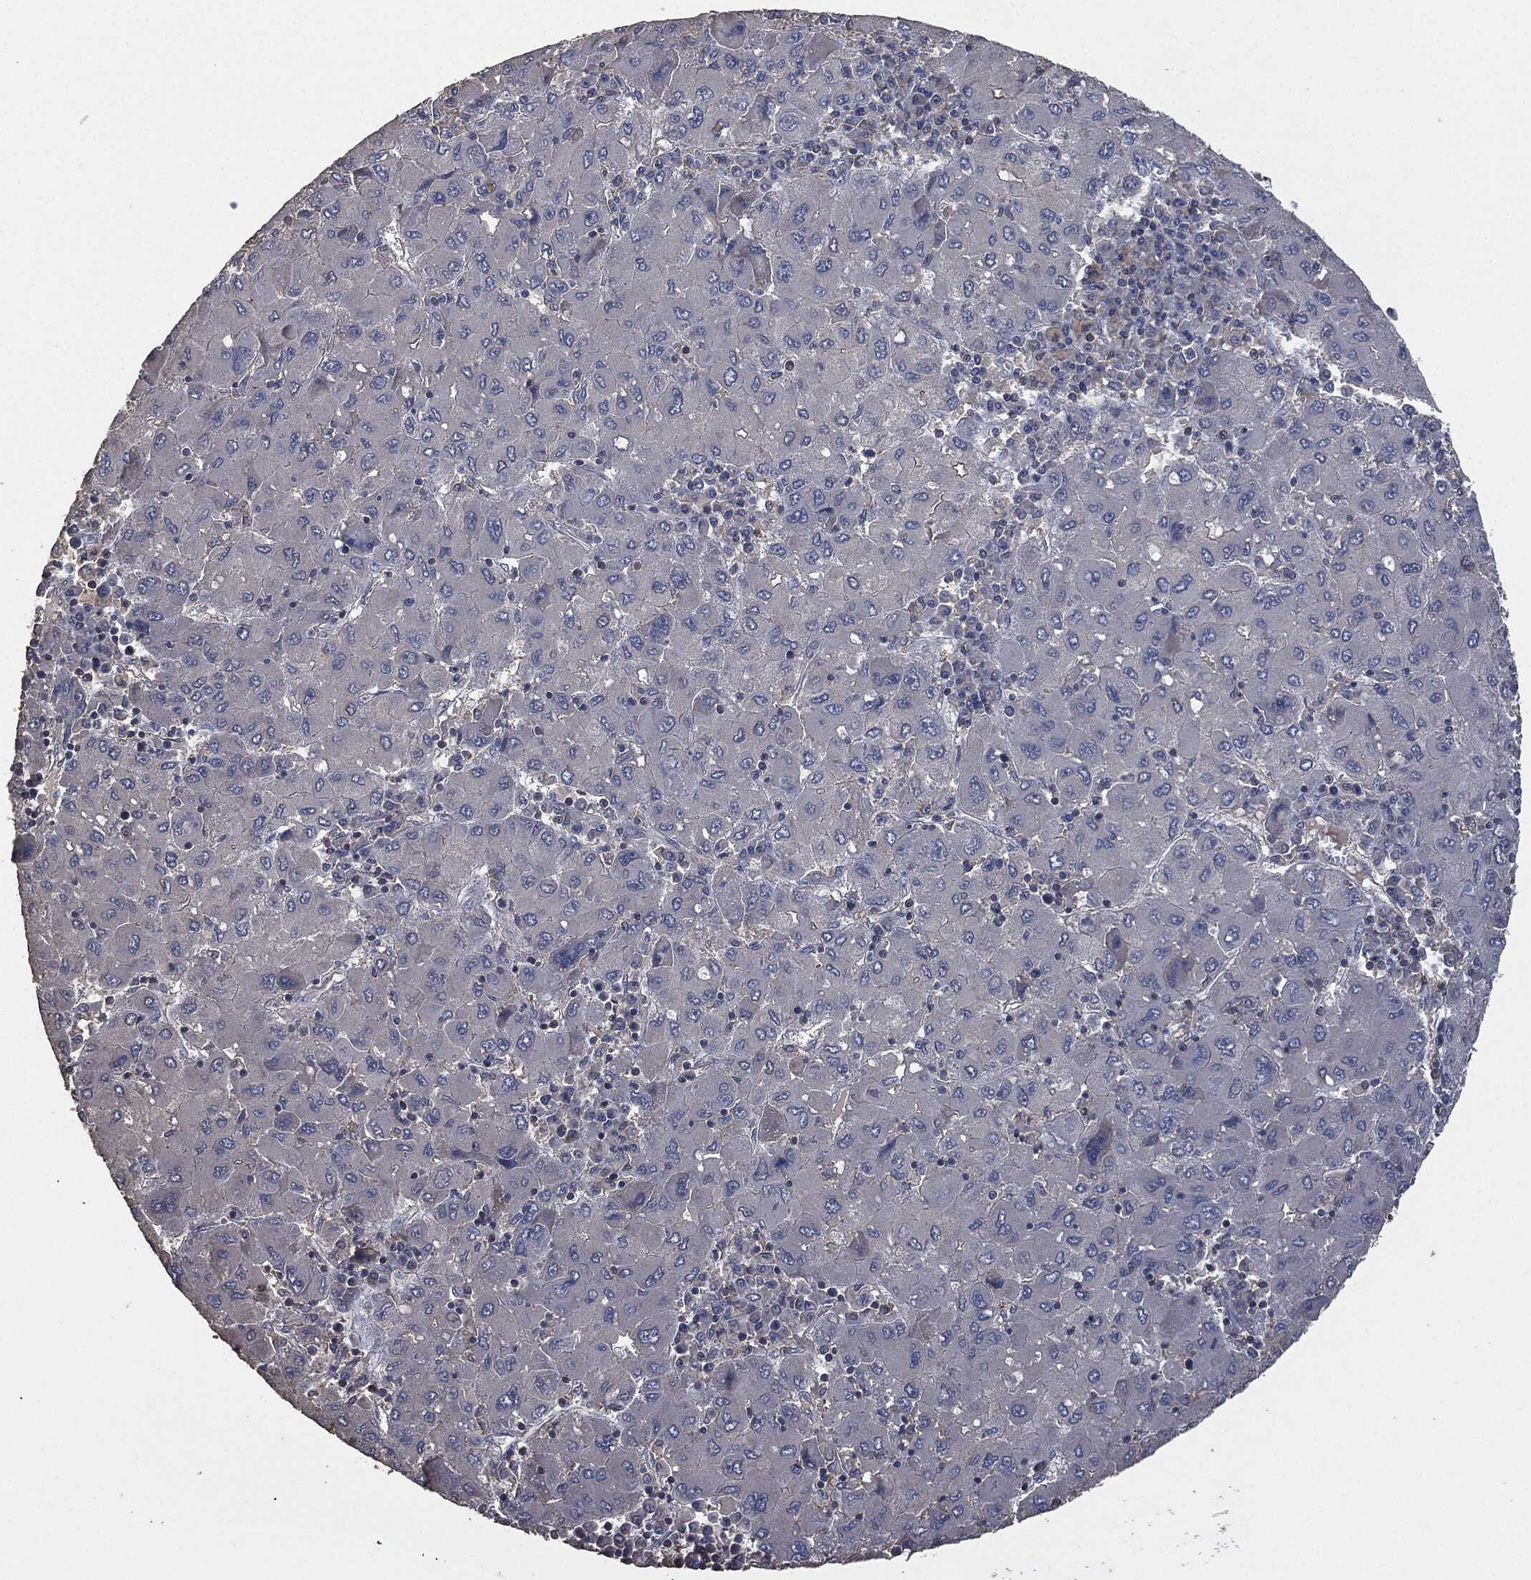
{"staining": {"intensity": "negative", "quantity": "none", "location": "none"}, "tissue": "liver cancer", "cell_type": "Tumor cells", "image_type": "cancer", "snomed": [{"axis": "morphology", "description": "Carcinoma, Hepatocellular, NOS"}, {"axis": "topography", "description": "Liver"}], "caption": "Immunohistochemistry histopathology image of liver cancer (hepatocellular carcinoma) stained for a protein (brown), which reveals no expression in tumor cells.", "gene": "MSLN", "patient": {"sex": "male", "age": 75}}